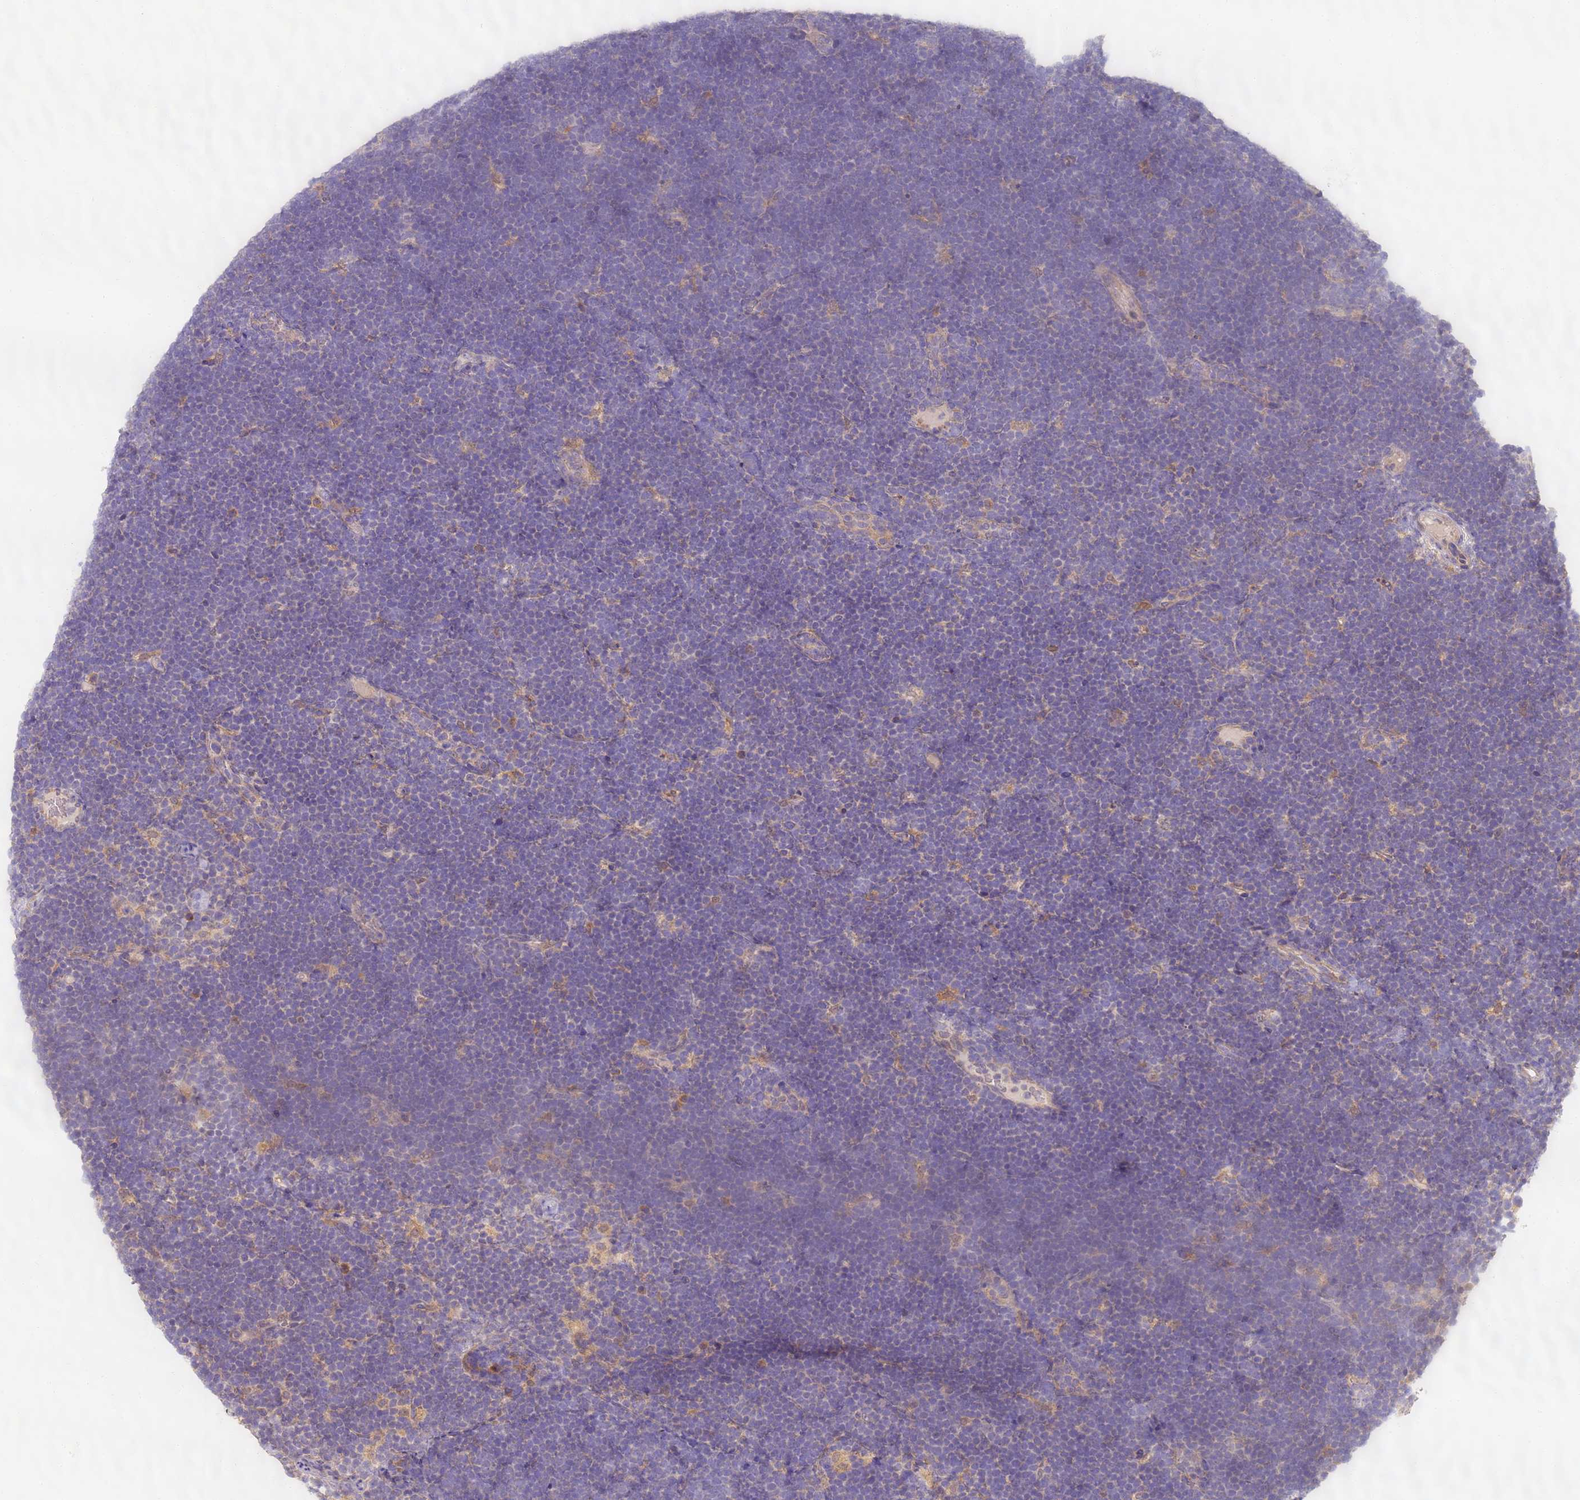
{"staining": {"intensity": "negative", "quantity": "none", "location": "none"}, "tissue": "lymphoma", "cell_type": "Tumor cells", "image_type": "cancer", "snomed": [{"axis": "morphology", "description": "Malignant lymphoma, non-Hodgkin's type, High grade"}, {"axis": "topography", "description": "Lymph node"}], "caption": "The image displays no staining of tumor cells in lymphoma.", "gene": "TIGAR", "patient": {"sex": "male", "age": 13}}